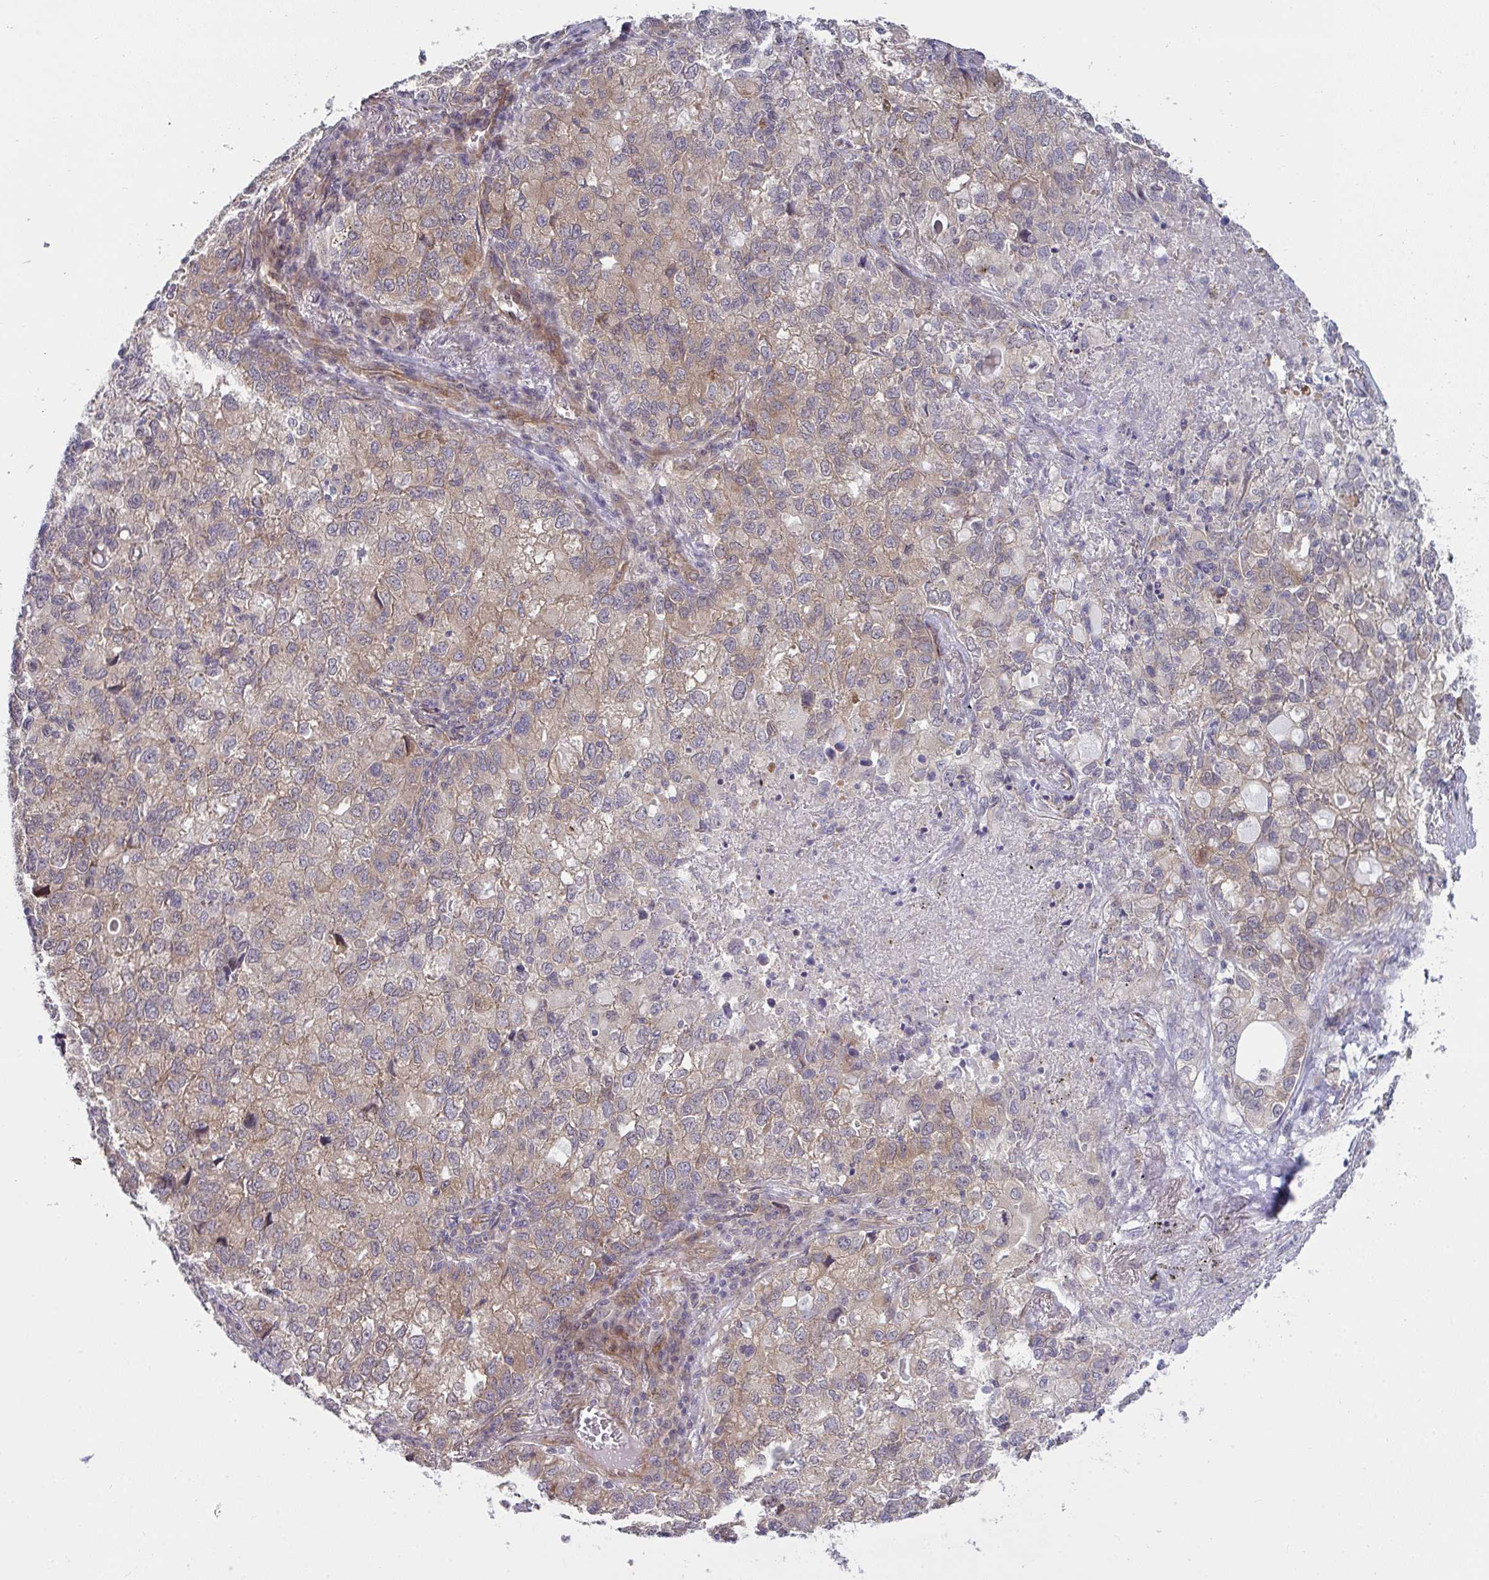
{"staining": {"intensity": "moderate", "quantity": "25%-75%", "location": "cytoplasmic/membranous"}, "tissue": "lung cancer", "cell_type": "Tumor cells", "image_type": "cancer", "snomed": [{"axis": "morphology", "description": "Normal morphology"}, {"axis": "morphology", "description": "Adenocarcinoma, NOS"}, {"axis": "topography", "description": "Lymph node"}, {"axis": "topography", "description": "Lung"}], "caption": "A brown stain labels moderate cytoplasmic/membranous staining of a protein in lung adenocarcinoma tumor cells.", "gene": "CASP9", "patient": {"sex": "female", "age": 51}}